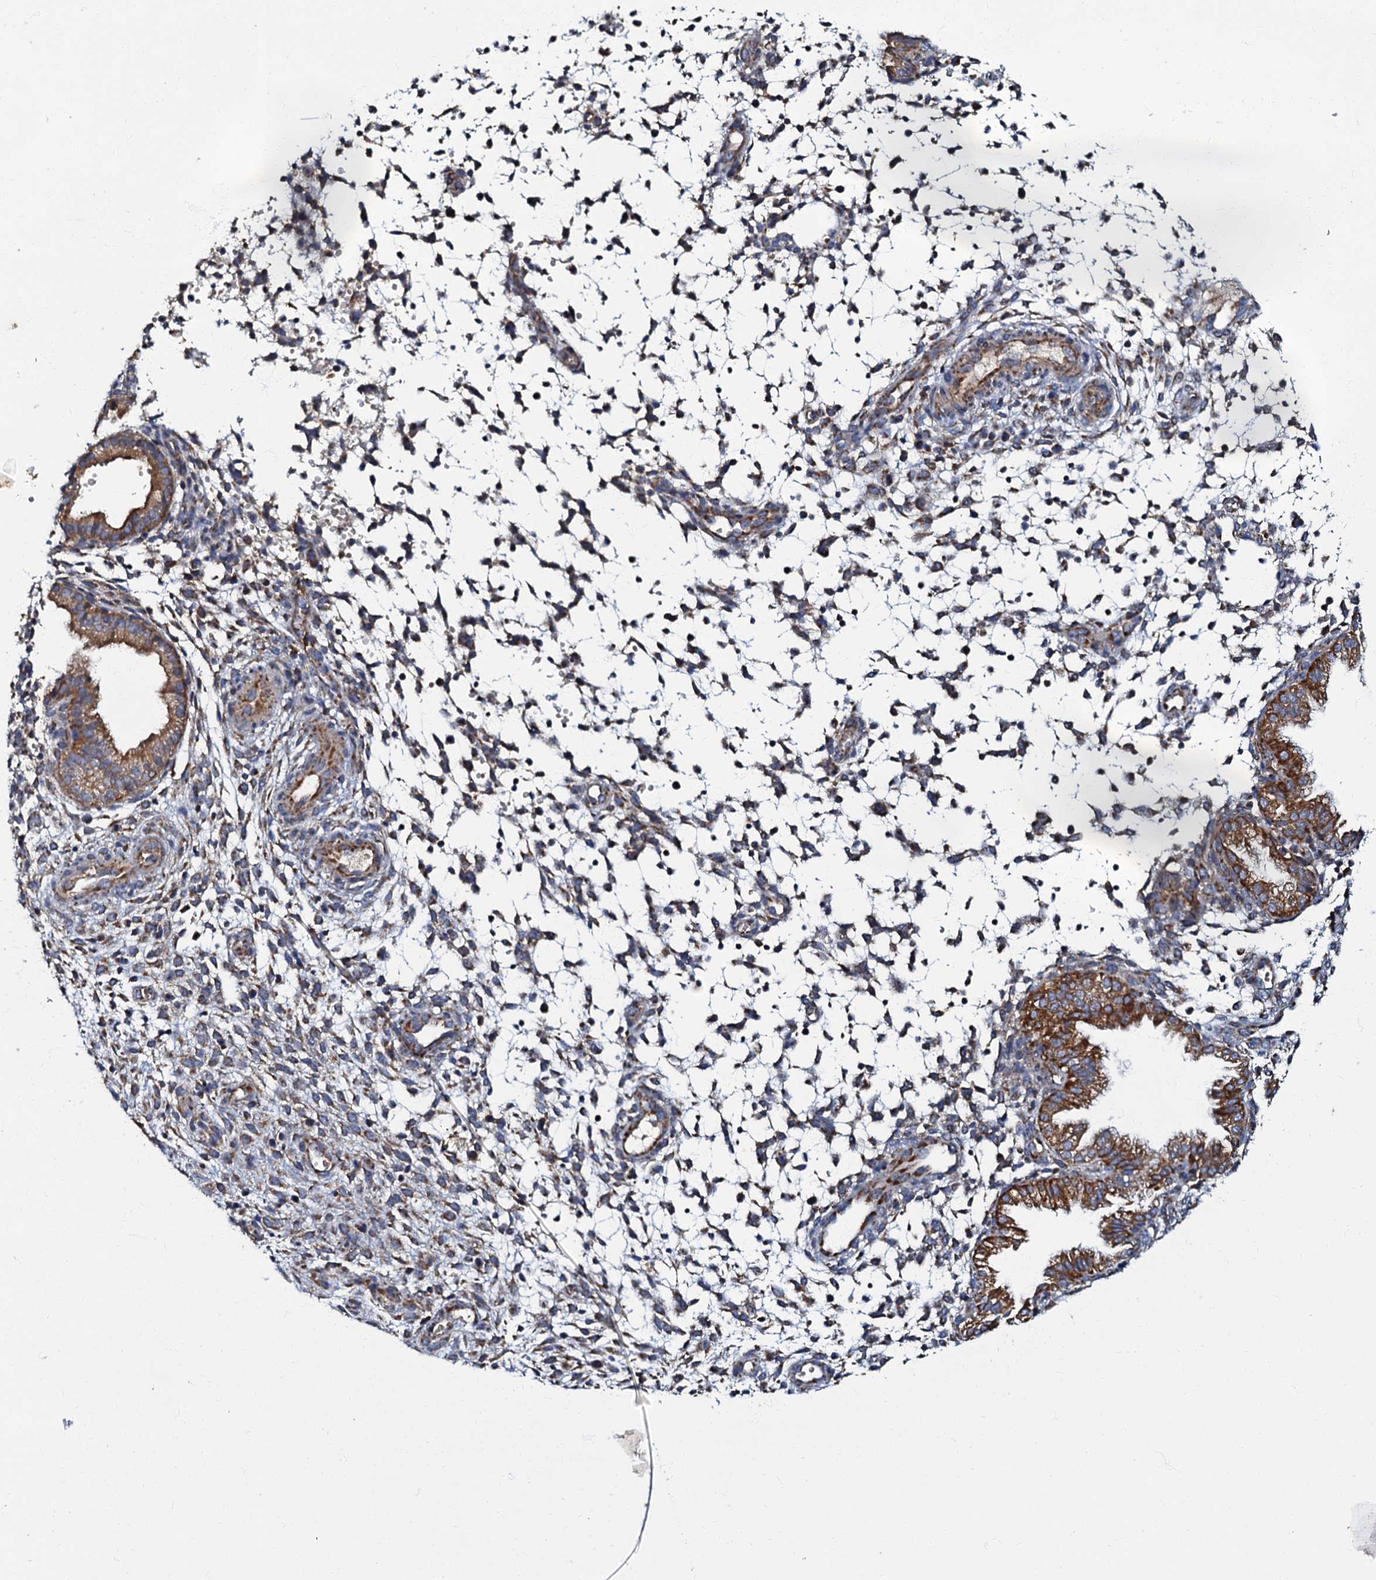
{"staining": {"intensity": "weak", "quantity": "<25%", "location": "cytoplasmic/membranous"}, "tissue": "endometrium", "cell_type": "Cells in endometrial stroma", "image_type": "normal", "snomed": [{"axis": "morphology", "description": "Normal tissue, NOS"}, {"axis": "topography", "description": "Endometrium"}], "caption": "DAB (3,3'-diaminobenzidine) immunohistochemical staining of benign human endometrium shows no significant expression in cells in endometrial stroma.", "gene": "NDUFA12", "patient": {"sex": "female", "age": 33}}